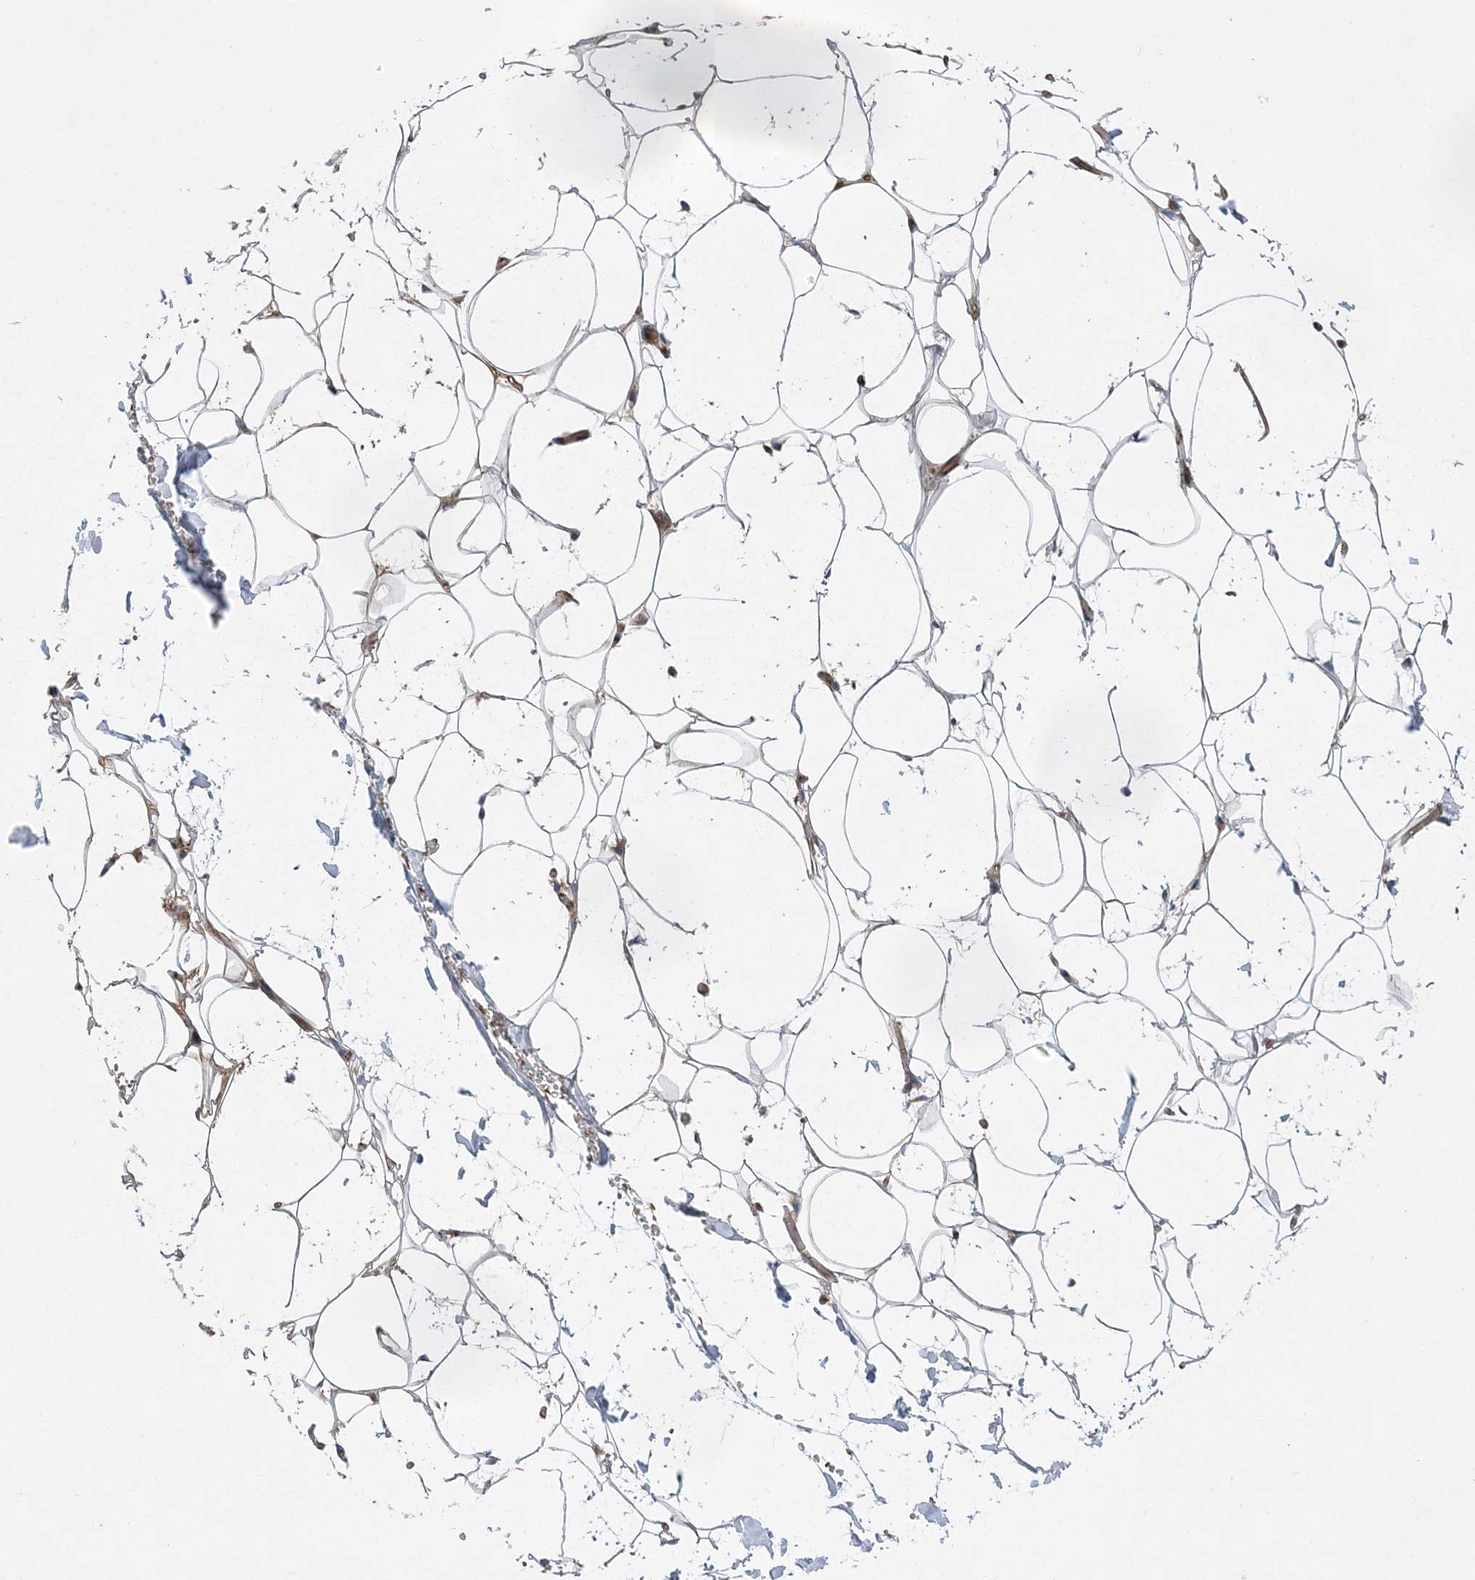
{"staining": {"intensity": "negative", "quantity": "none", "location": "none"}, "tissue": "adipose tissue", "cell_type": "Adipocytes", "image_type": "normal", "snomed": [{"axis": "morphology", "description": "Normal tissue, NOS"}, {"axis": "topography", "description": "Breast"}], "caption": "This micrograph is of normal adipose tissue stained with immunohistochemistry (IHC) to label a protein in brown with the nuclei are counter-stained blue. There is no expression in adipocytes. The staining was performed using DAB (3,3'-diaminobenzidine) to visualize the protein expression in brown, while the nuclei were stained in blue with hematoxylin (Magnification: 20x).", "gene": "CALN1", "patient": {"sex": "female", "age": 26}}